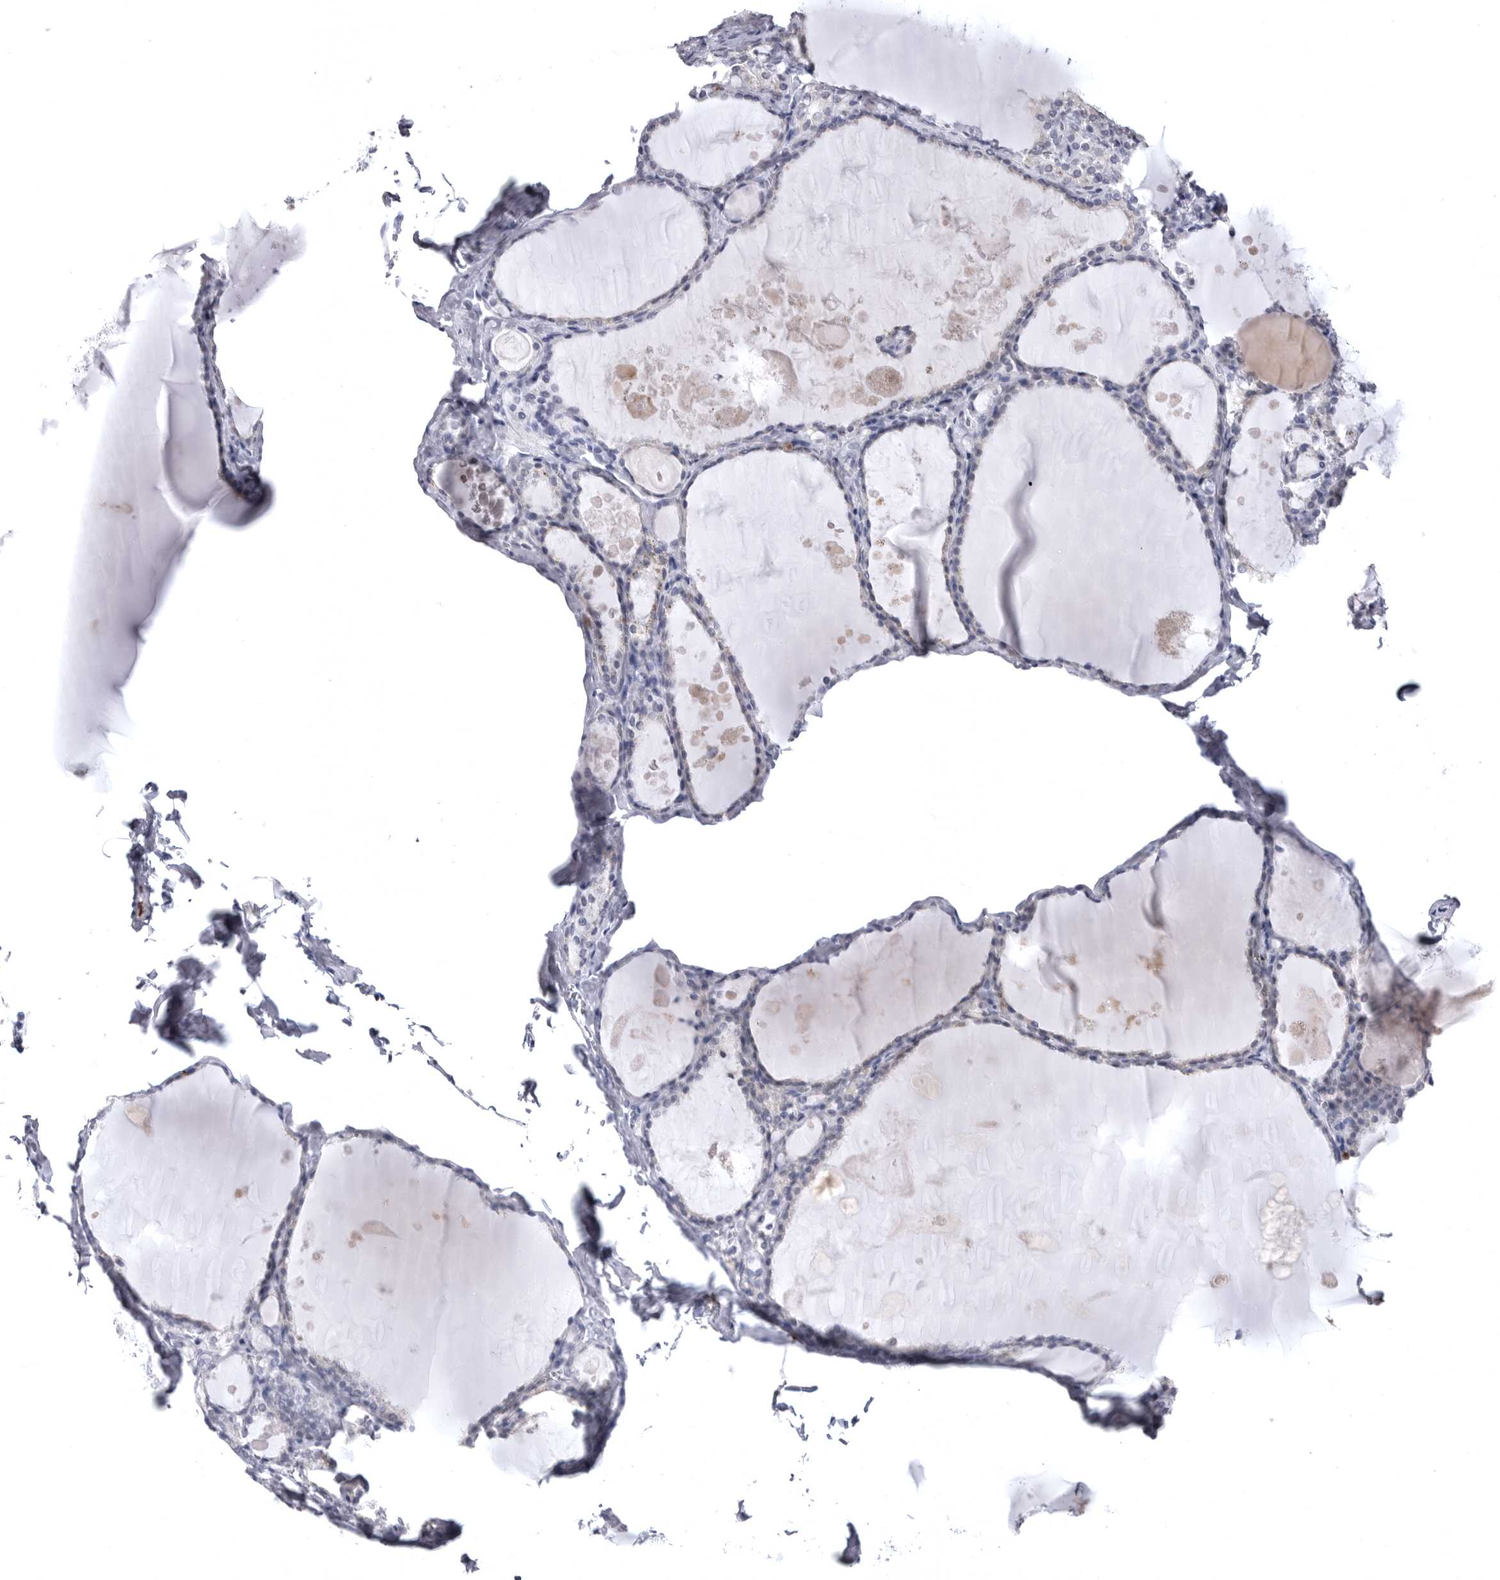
{"staining": {"intensity": "negative", "quantity": "none", "location": "none"}, "tissue": "thyroid gland", "cell_type": "Glandular cells", "image_type": "normal", "snomed": [{"axis": "morphology", "description": "Normal tissue, NOS"}, {"axis": "topography", "description": "Thyroid gland"}], "caption": "Immunohistochemistry (IHC) image of benign thyroid gland: human thyroid gland stained with DAB shows no significant protein expression in glandular cells.", "gene": "STAP2", "patient": {"sex": "male", "age": 56}}